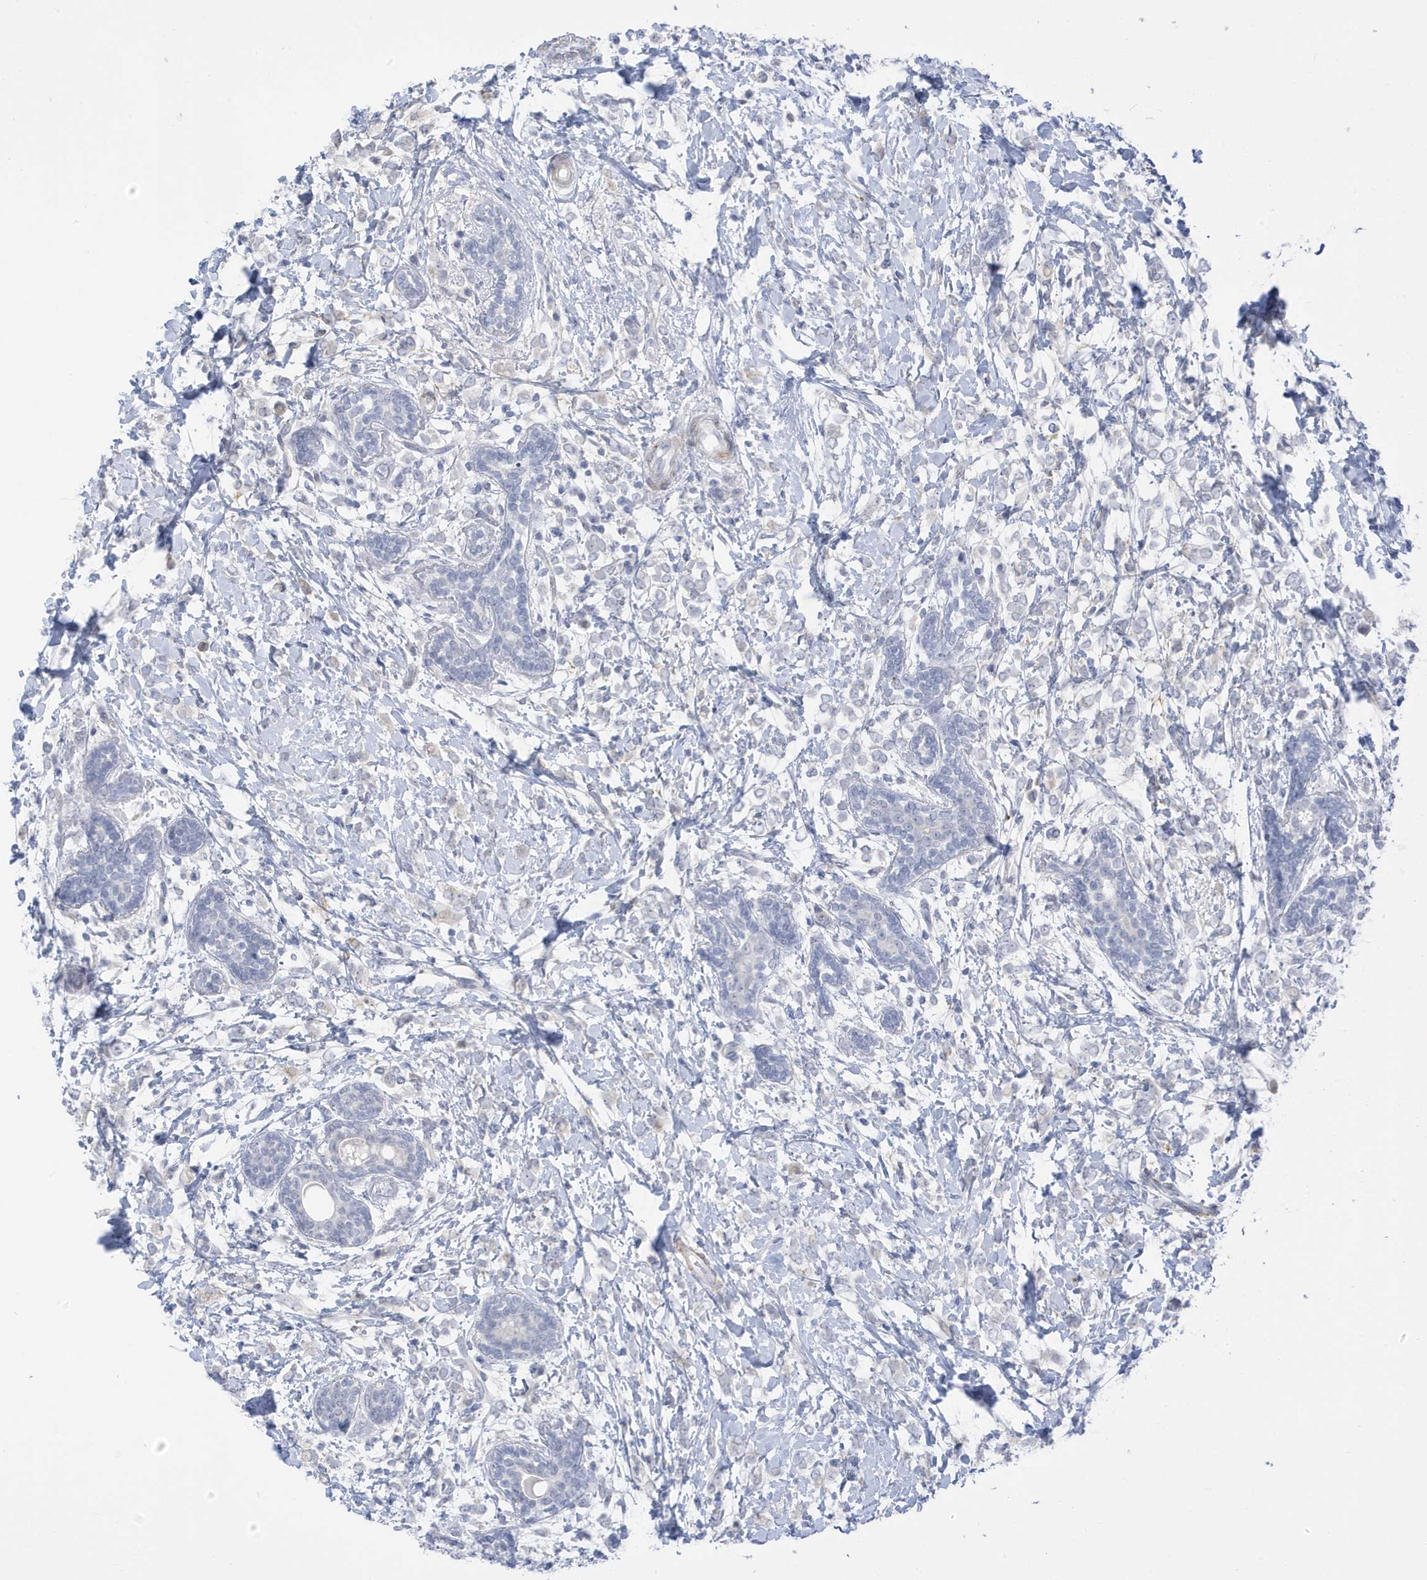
{"staining": {"intensity": "negative", "quantity": "none", "location": "none"}, "tissue": "breast cancer", "cell_type": "Tumor cells", "image_type": "cancer", "snomed": [{"axis": "morphology", "description": "Normal tissue, NOS"}, {"axis": "morphology", "description": "Lobular carcinoma"}, {"axis": "topography", "description": "Breast"}], "caption": "Immunohistochemistry photomicrograph of human breast cancer (lobular carcinoma) stained for a protein (brown), which shows no staining in tumor cells.", "gene": "PERM1", "patient": {"sex": "female", "age": 47}}